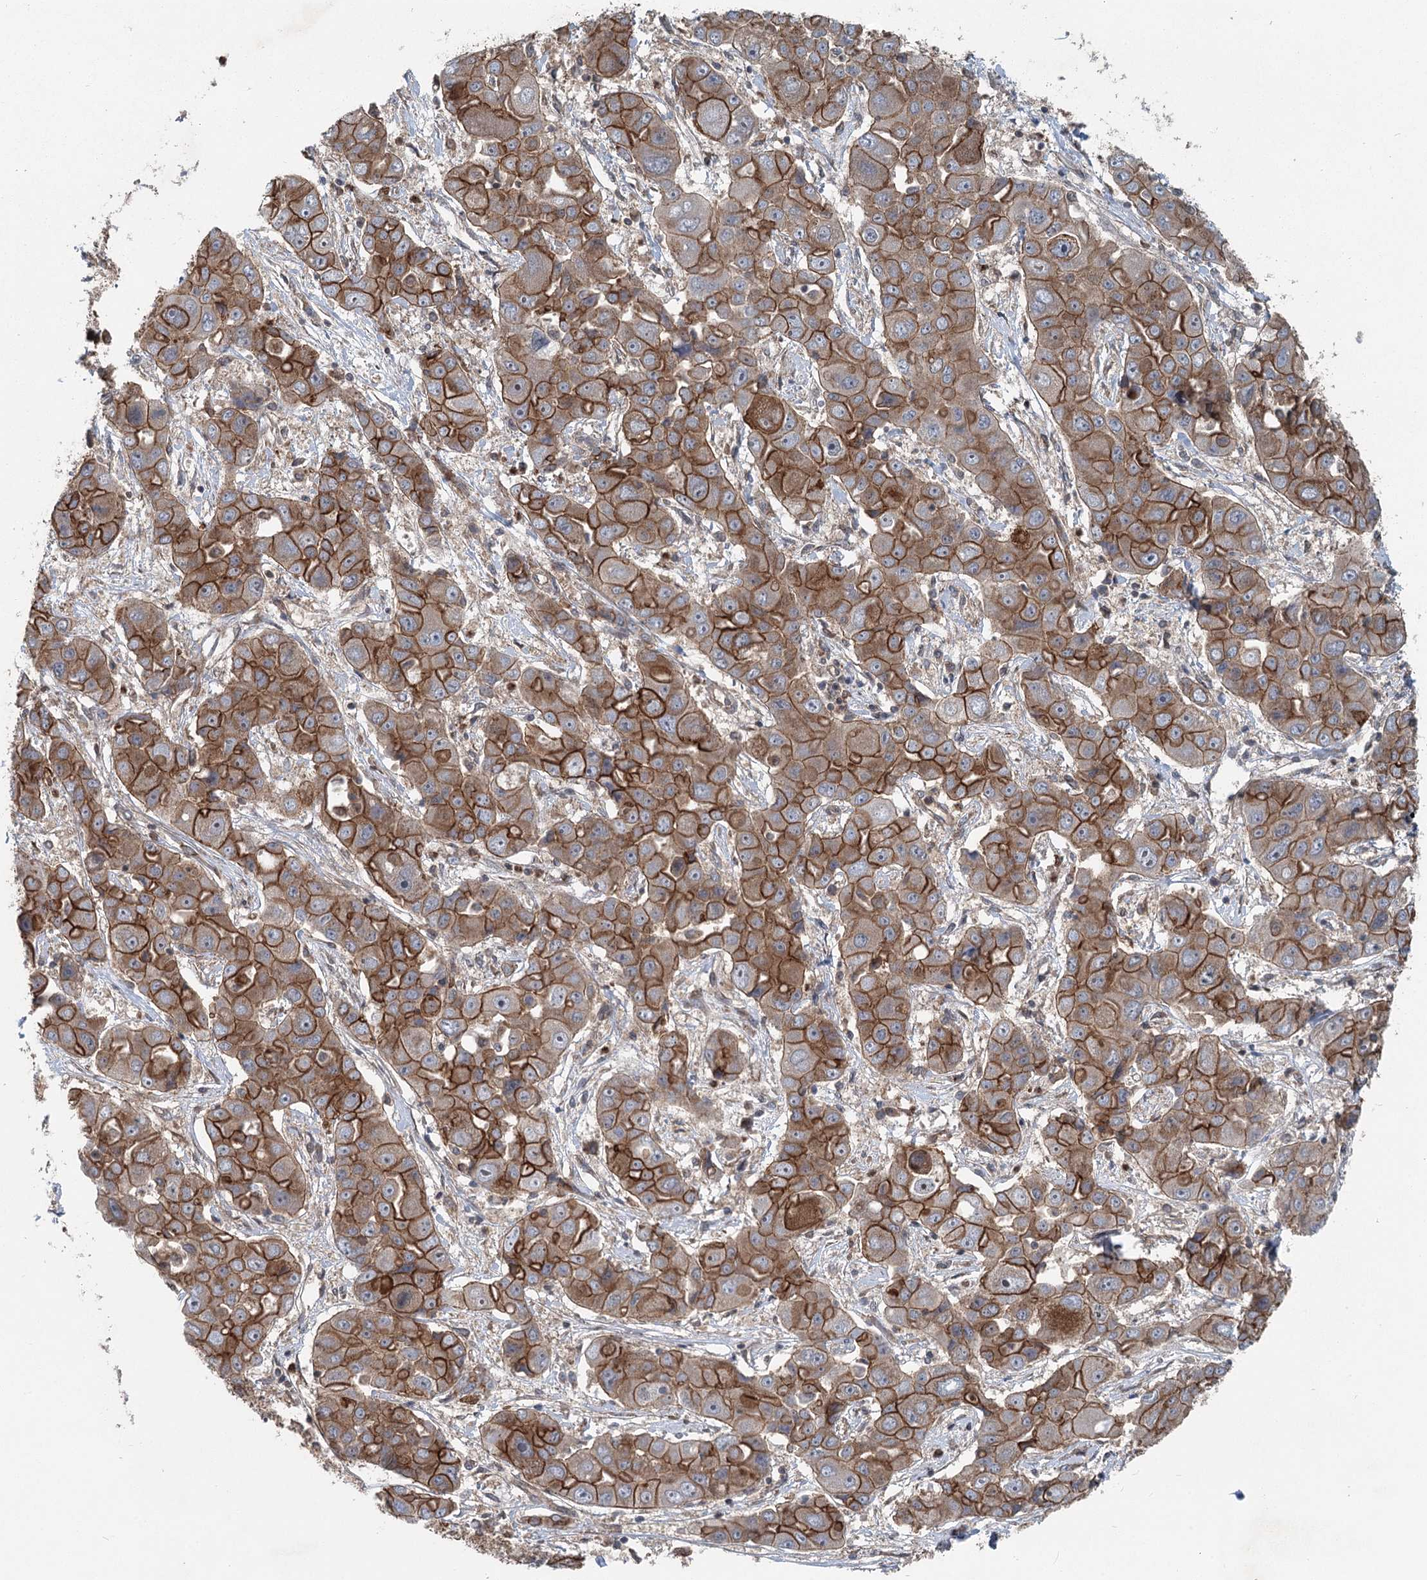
{"staining": {"intensity": "strong", "quantity": ">75%", "location": "cytoplasmic/membranous"}, "tissue": "liver cancer", "cell_type": "Tumor cells", "image_type": "cancer", "snomed": [{"axis": "morphology", "description": "Cholangiocarcinoma"}, {"axis": "topography", "description": "Liver"}], "caption": "Protein staining exhibits strong cytoplasmic/membranous expression in approximately >75% of tumor cells in cholangiocarcinoma (liver).", "gene": "IQSEC1", "patient": {"sex": "male", "age": 67}}